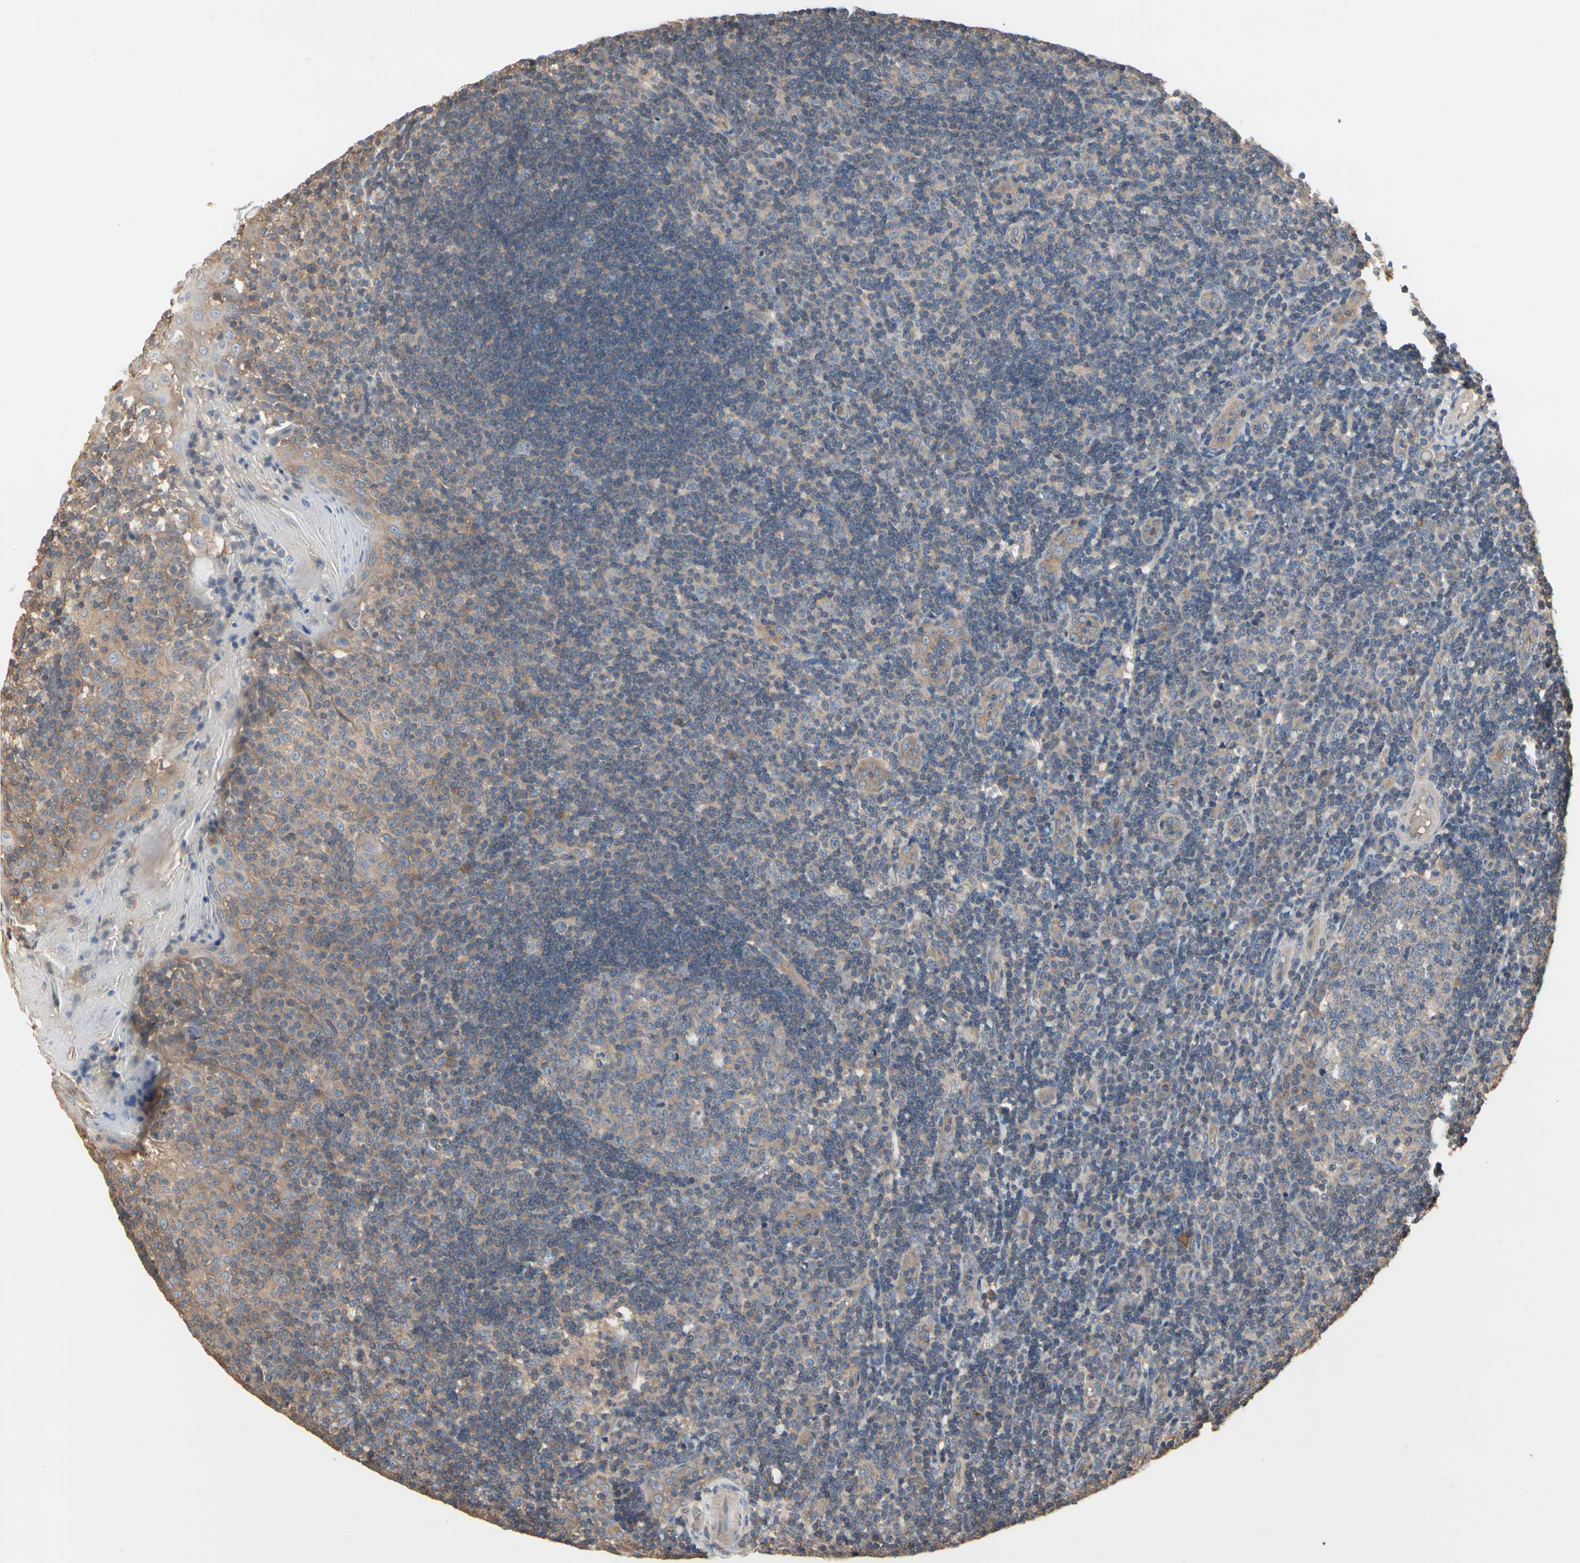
{"staining": {"intensity": "weak", "quantity": ">75%", "location": "cytoplasmic/membranous"}, "tissue": "tonsil", "cell_type": "Germinal center cells", "image_type": "normal", "snomed": [{"axis": "morphology", "description": "Normal tissue, NOS"}, {"axis": "topography", "description": "Tonsil"}], "caption": "Brown immunohistochemical staining in normal tonsil reveals weak cytoplasmic/membranous staining in approximately >75% of germinal center cells. Ihc stains the protein in brown and the nuclei are stained blue.", "gene": "PDZK1", "patient": {"sex": "female", "age": 40}}